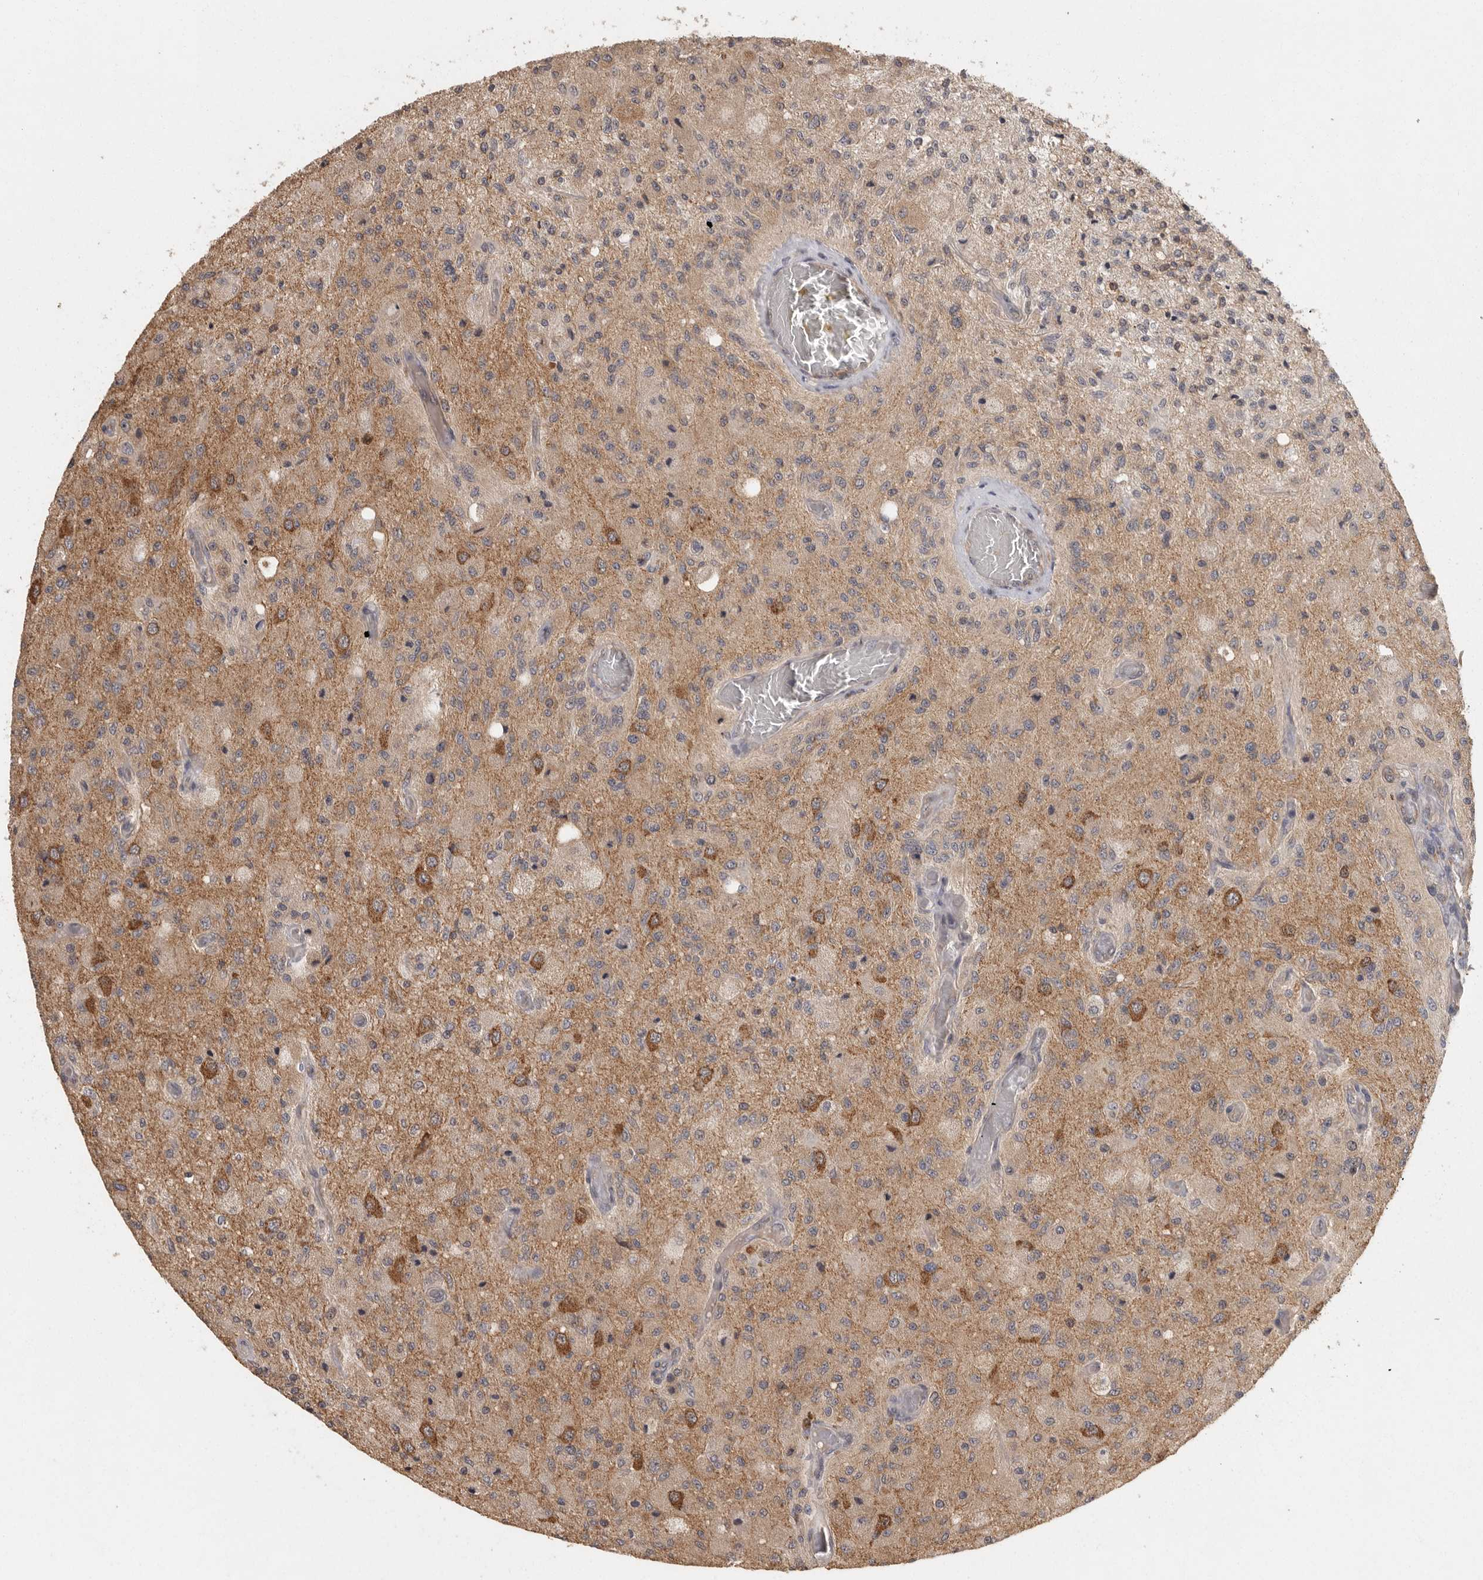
{"staining": {"intensity": "moderate", "quantity": "25%-75%", "location": "cytoplasmic/membranous"}, "tissue": "glioma", "cell_type": "Tumor cells", "image_type": "cancer", "snomed": [{"axis": "morphology", "description": "Normal tissue, NOS"}, {"axis": "morphology", "description": "Glioma, malignant, High grade"}, {"axis": "topography", "description": "Cerebral cortex"}], "caption": "A histopathology image of high-grade glioma (malignant) stained for a protein demonstrates moderate cytoplasmic/membranous brown staining in tumor cells. Nuclei are stained in blue.", "gene": "BAIAP2", "patient": {"sex": "male", "age": 77}}